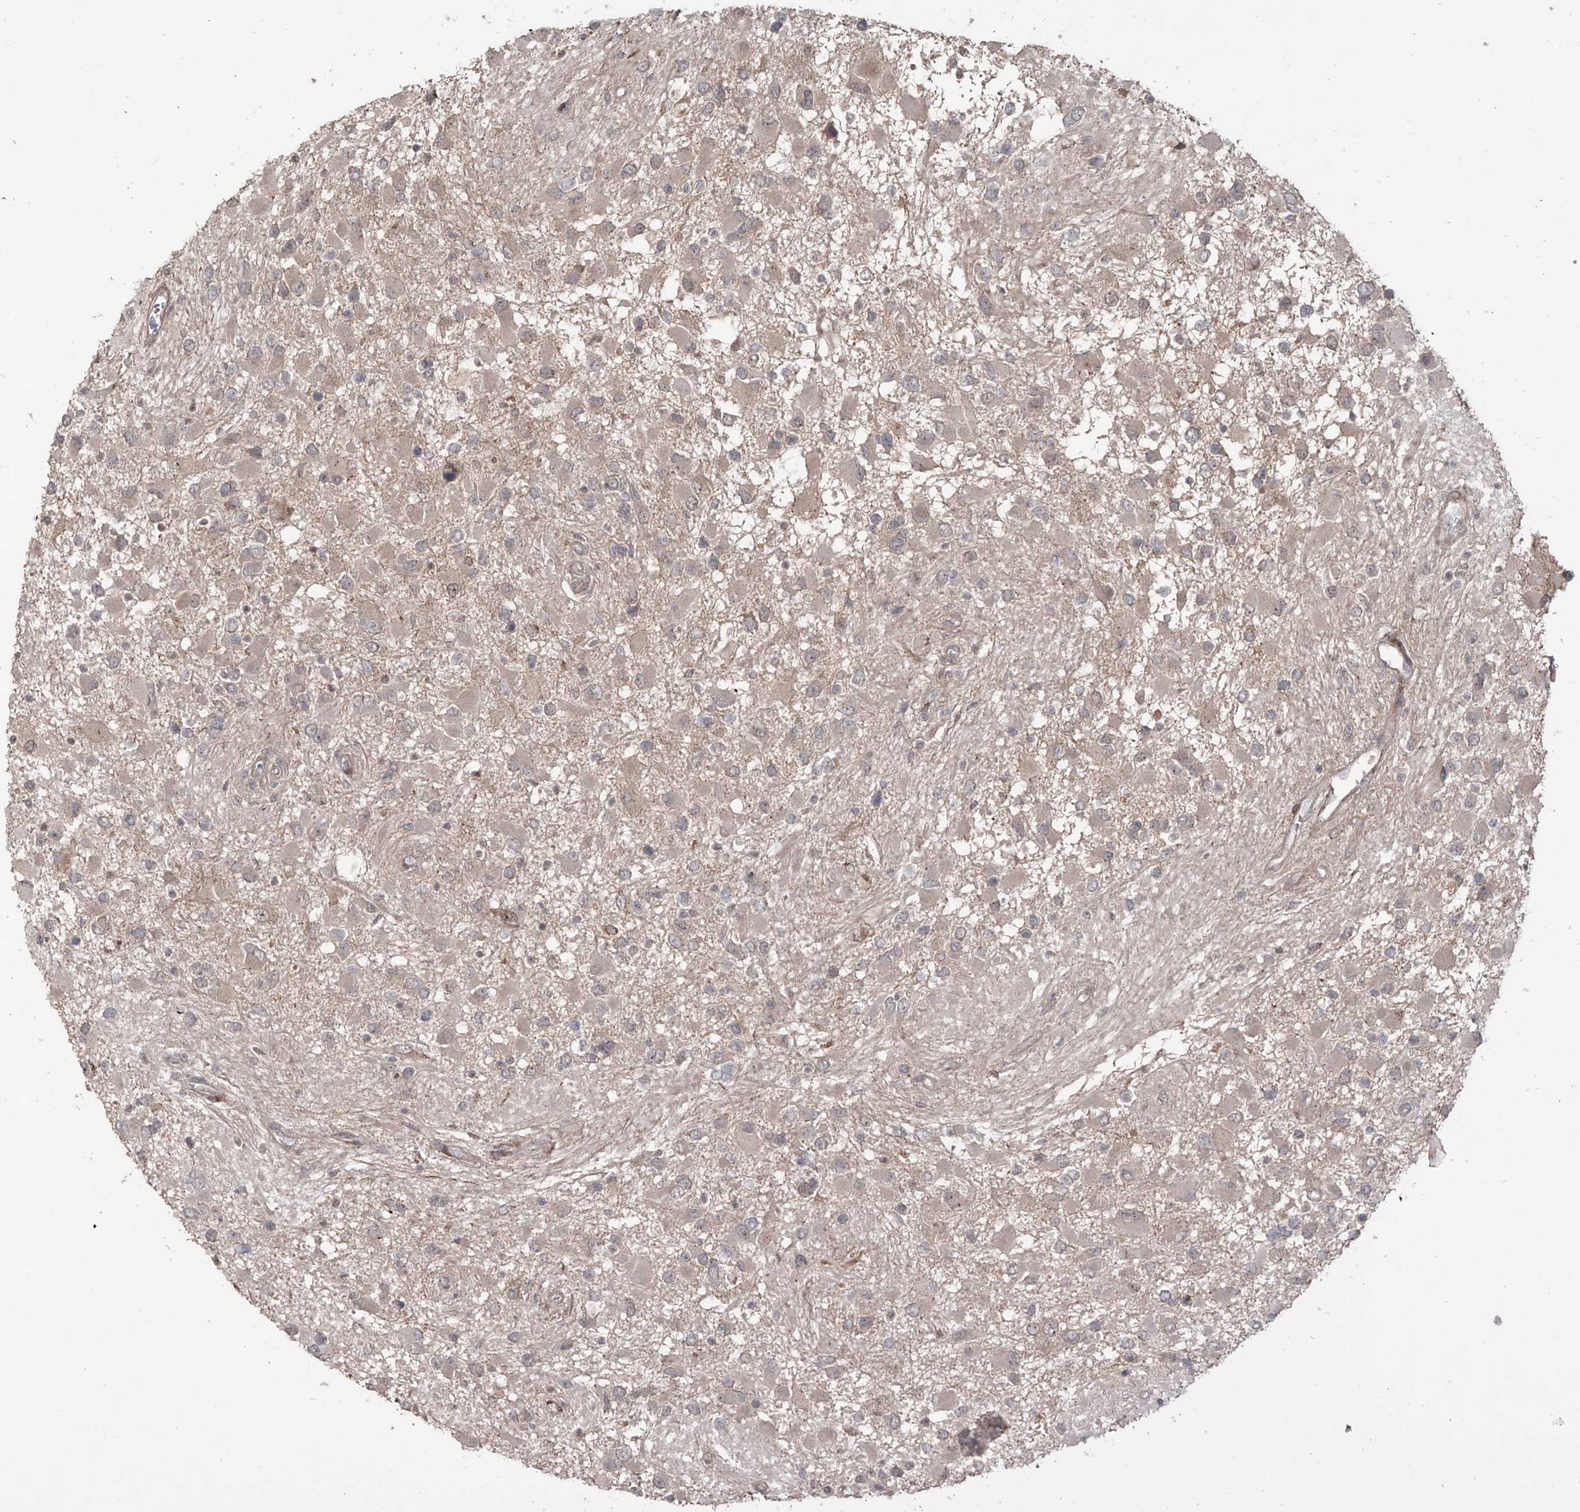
{"staining": {"intensity": "weak", "quantity": "<25%", "location": "cytoplasmic/membranous"}, "tissue": "glioma", "cell_type": "Tumor cells", "image_type": "cancer", "snomed": [{"axis": "morphology", "description": "Glioma, malignant, High grade"}, {"axis": "topography", "description": "Brain"}], "caption": "Immunohistochemical staining of human glioma shows no significant staining in tumor cells.", "gene": "LRRC74A", "patient": {"sex": "male", "age": 53}}